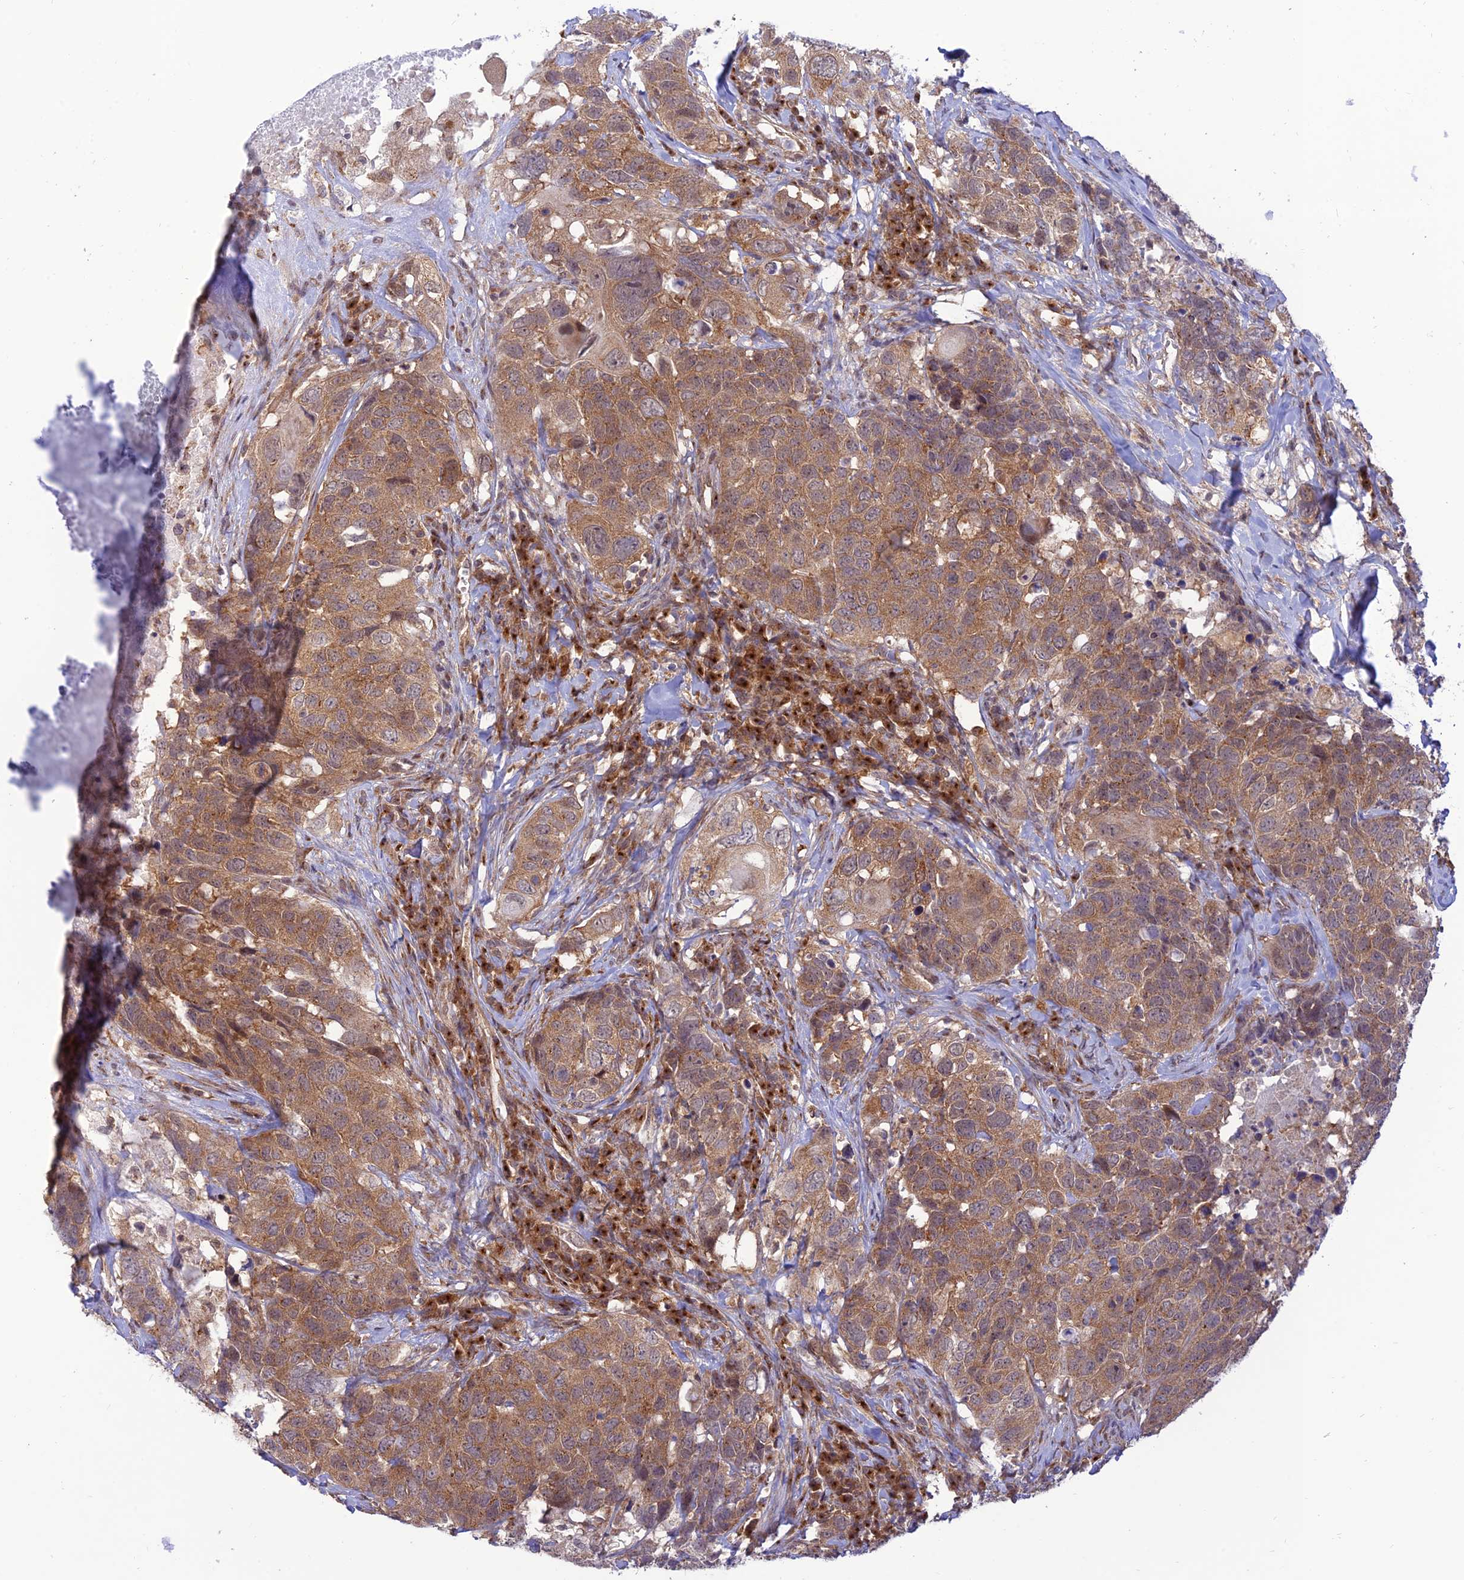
{"staining": {"intensity": "moderate", "quantity": ">75%", "location": "cytoplasmic/membranous"}, "tissue": "head and neck cancer", "cell_type": "Tumor cells", "image_type": "cancer", "snomed": [{"axis": "morphology", "description": "Squamous cell carcinoma, NOS"}, {"axis": "topography", "description": "Head-Neck"}], "caption": "This is a micrograph of immunohistochemistry staining of head and neck squamous cell carcinoma, which shows moderate positivity in the cytoplasmic/membranous of tumor cells.", "gene": "GOLGA3", "patient": {"sex": "male", "age": 66}}